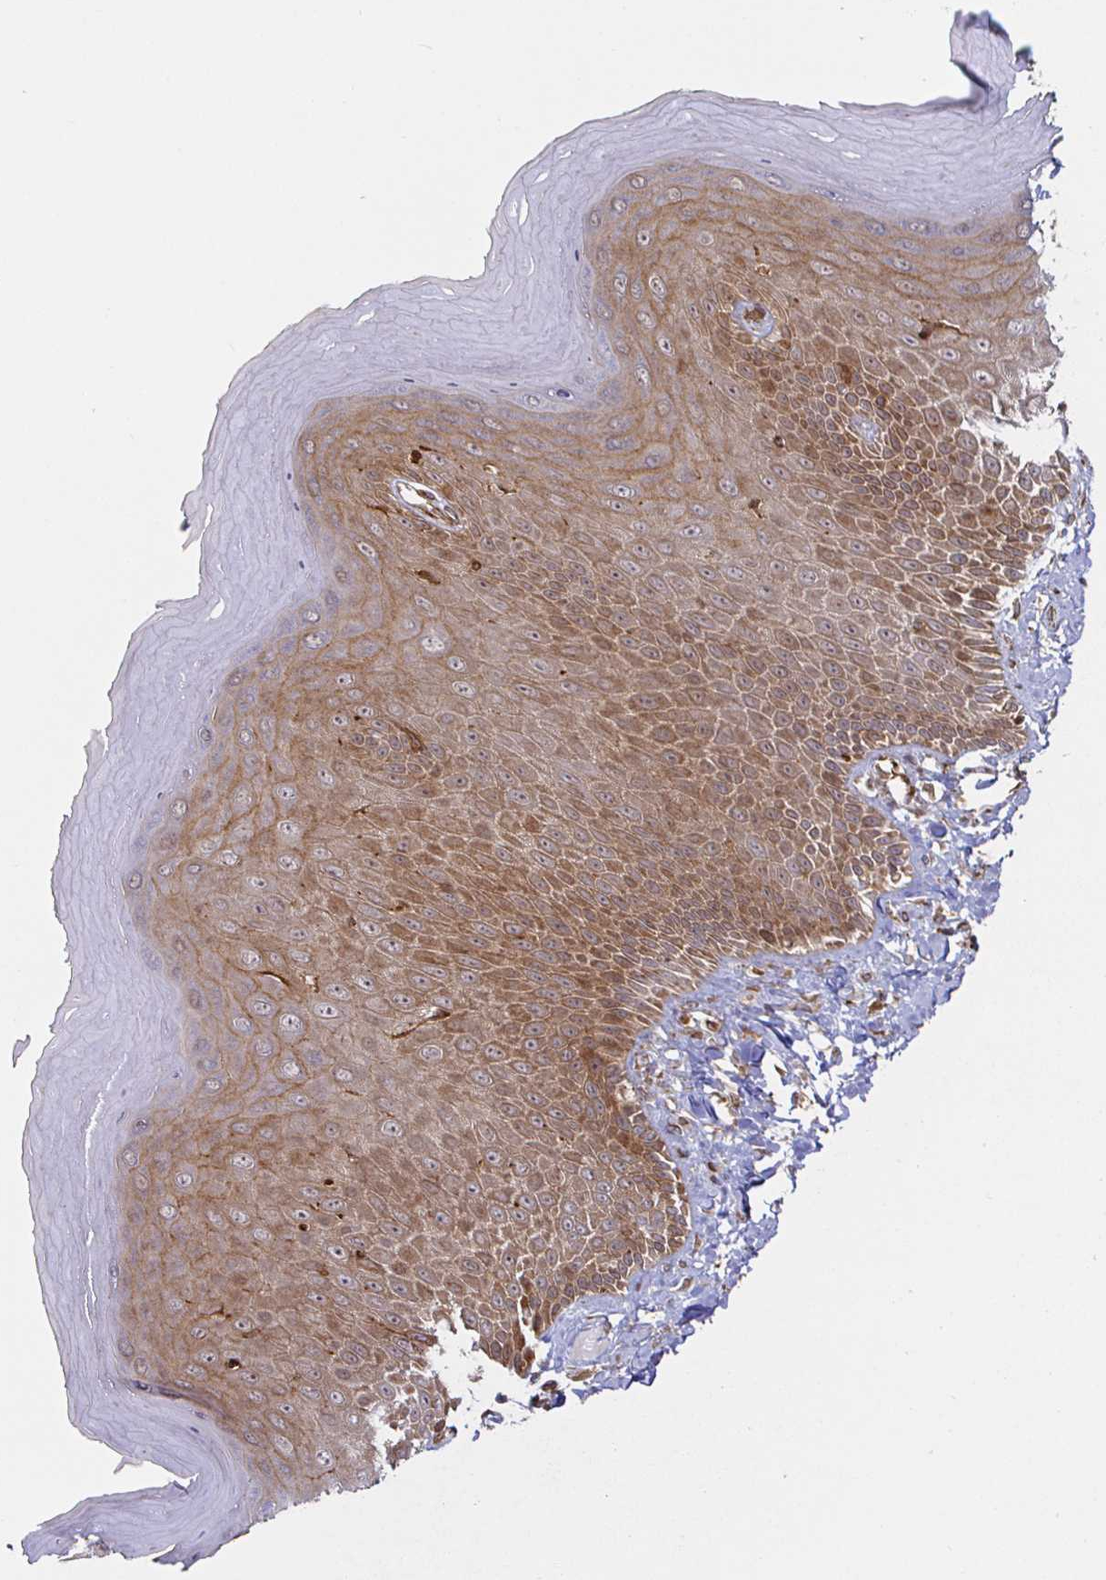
{"staining": {"intensity": "moderate", "quantity": ">75%", "location": "cytoplasmic/membranous"}, "tissue": "skin", "cell_type": "Epidermal cells", "image_type": "normal", "snomed": [{"axis": "morphology", "description": "Normal tissue, NOS"}, {"axis": "topography", "description": "Anal"}, {"axis": "topography", "description": "Peripheral nerve tissue"}], "caption": "Immunohistochemistry staining of unremarkable skin, which demonstrates medium levels of moderate cytoplasmic/membranous staining in about >75% of epidermal cells indicating moderate cytoplasmic/membranous protein expression. The staining was performed using DAB (brown) for protein detection and nuclei were counterstained in hematoxylin (blue).", "gene": "STRAP", "patient": {"sex": "male", "age": 78}}